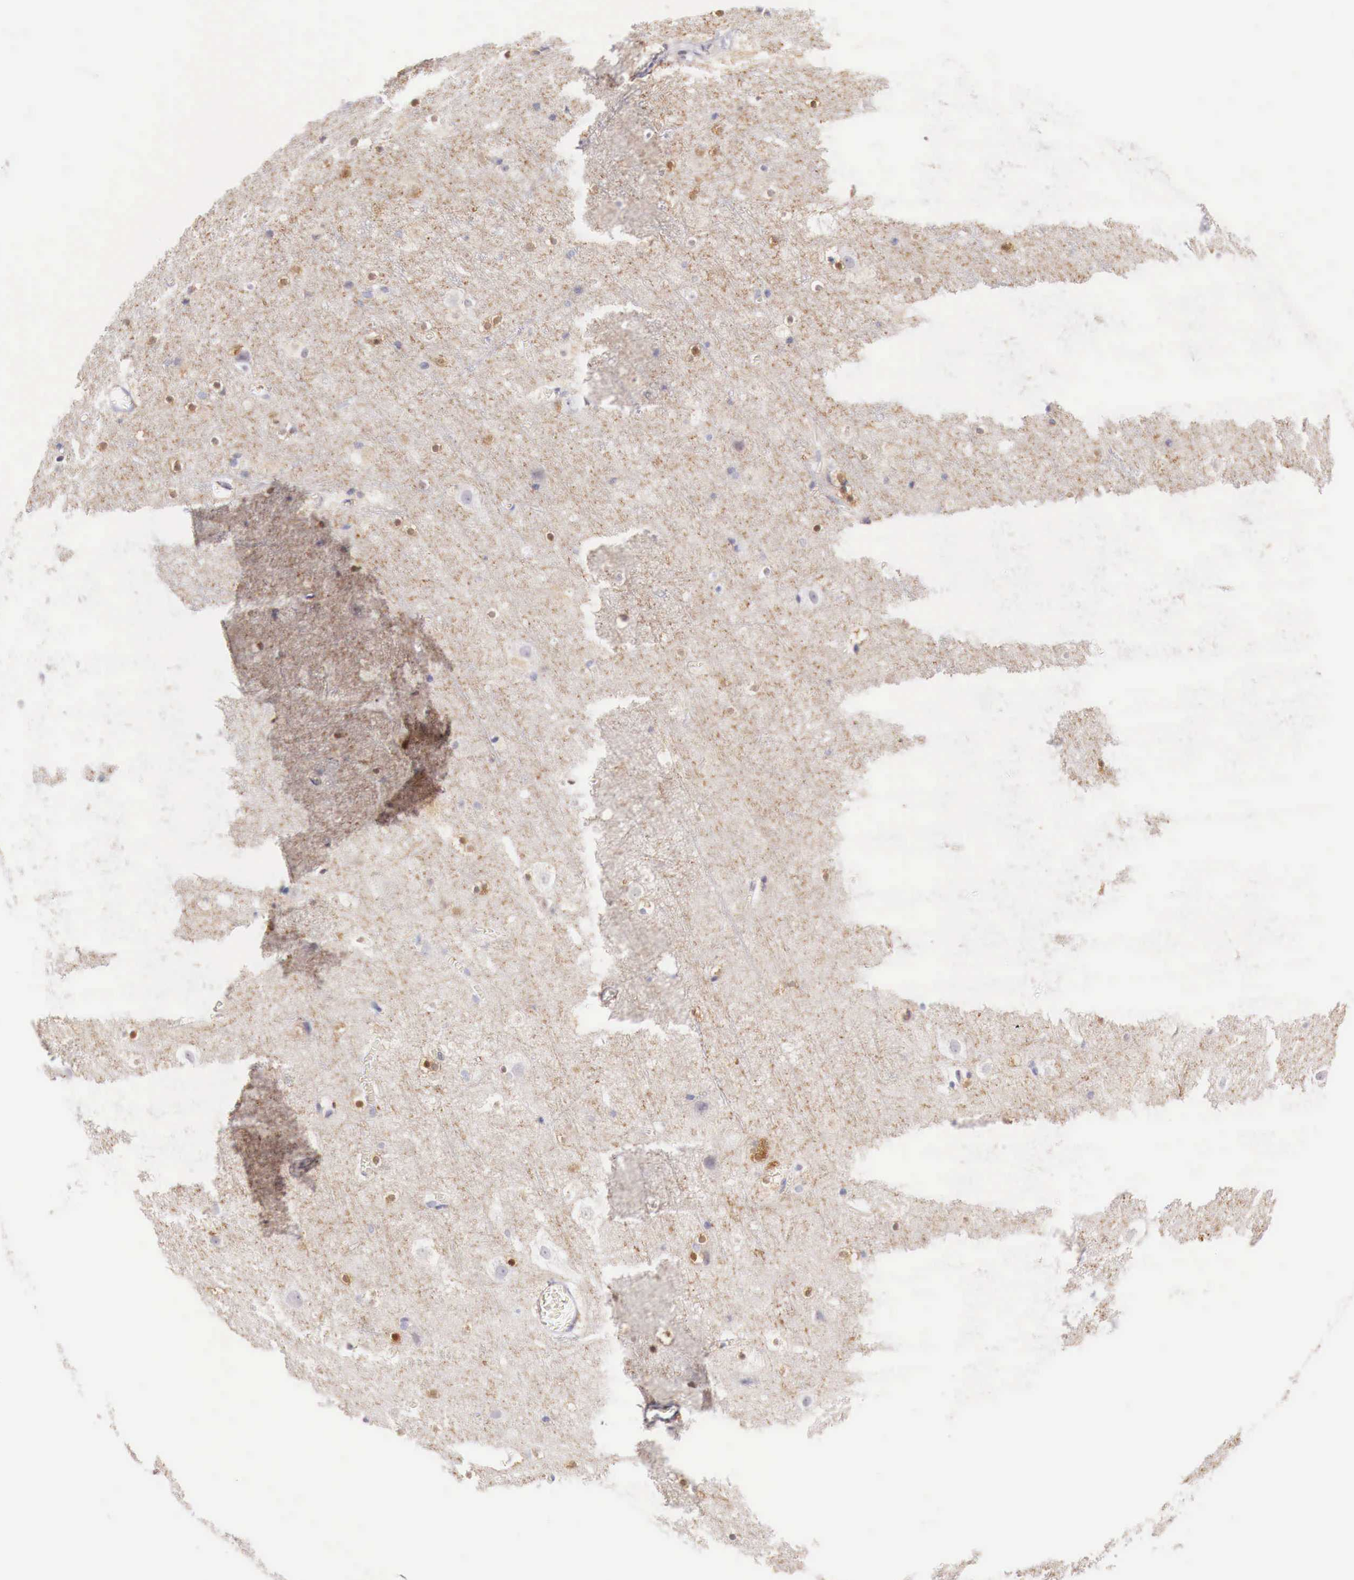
{"staining": {"intensity": "negative", "quantity": "none", "location": "none"}, "tissue": "cerebral cortex", "cell_type": "Endothelial cells", "image_type": "normal", "snomed": [{"axis": "morphology", "description": "Normal tissue, NOS"}, {"axis": "topography", "description": "Cerebral cortex"}], "caption": "Immunohistochemical staining of benign human cerebral cortex shows no significant expression in endothelial cells.", "gene": "ITIH6", "patient": {"sex": "male", "age": 45}}